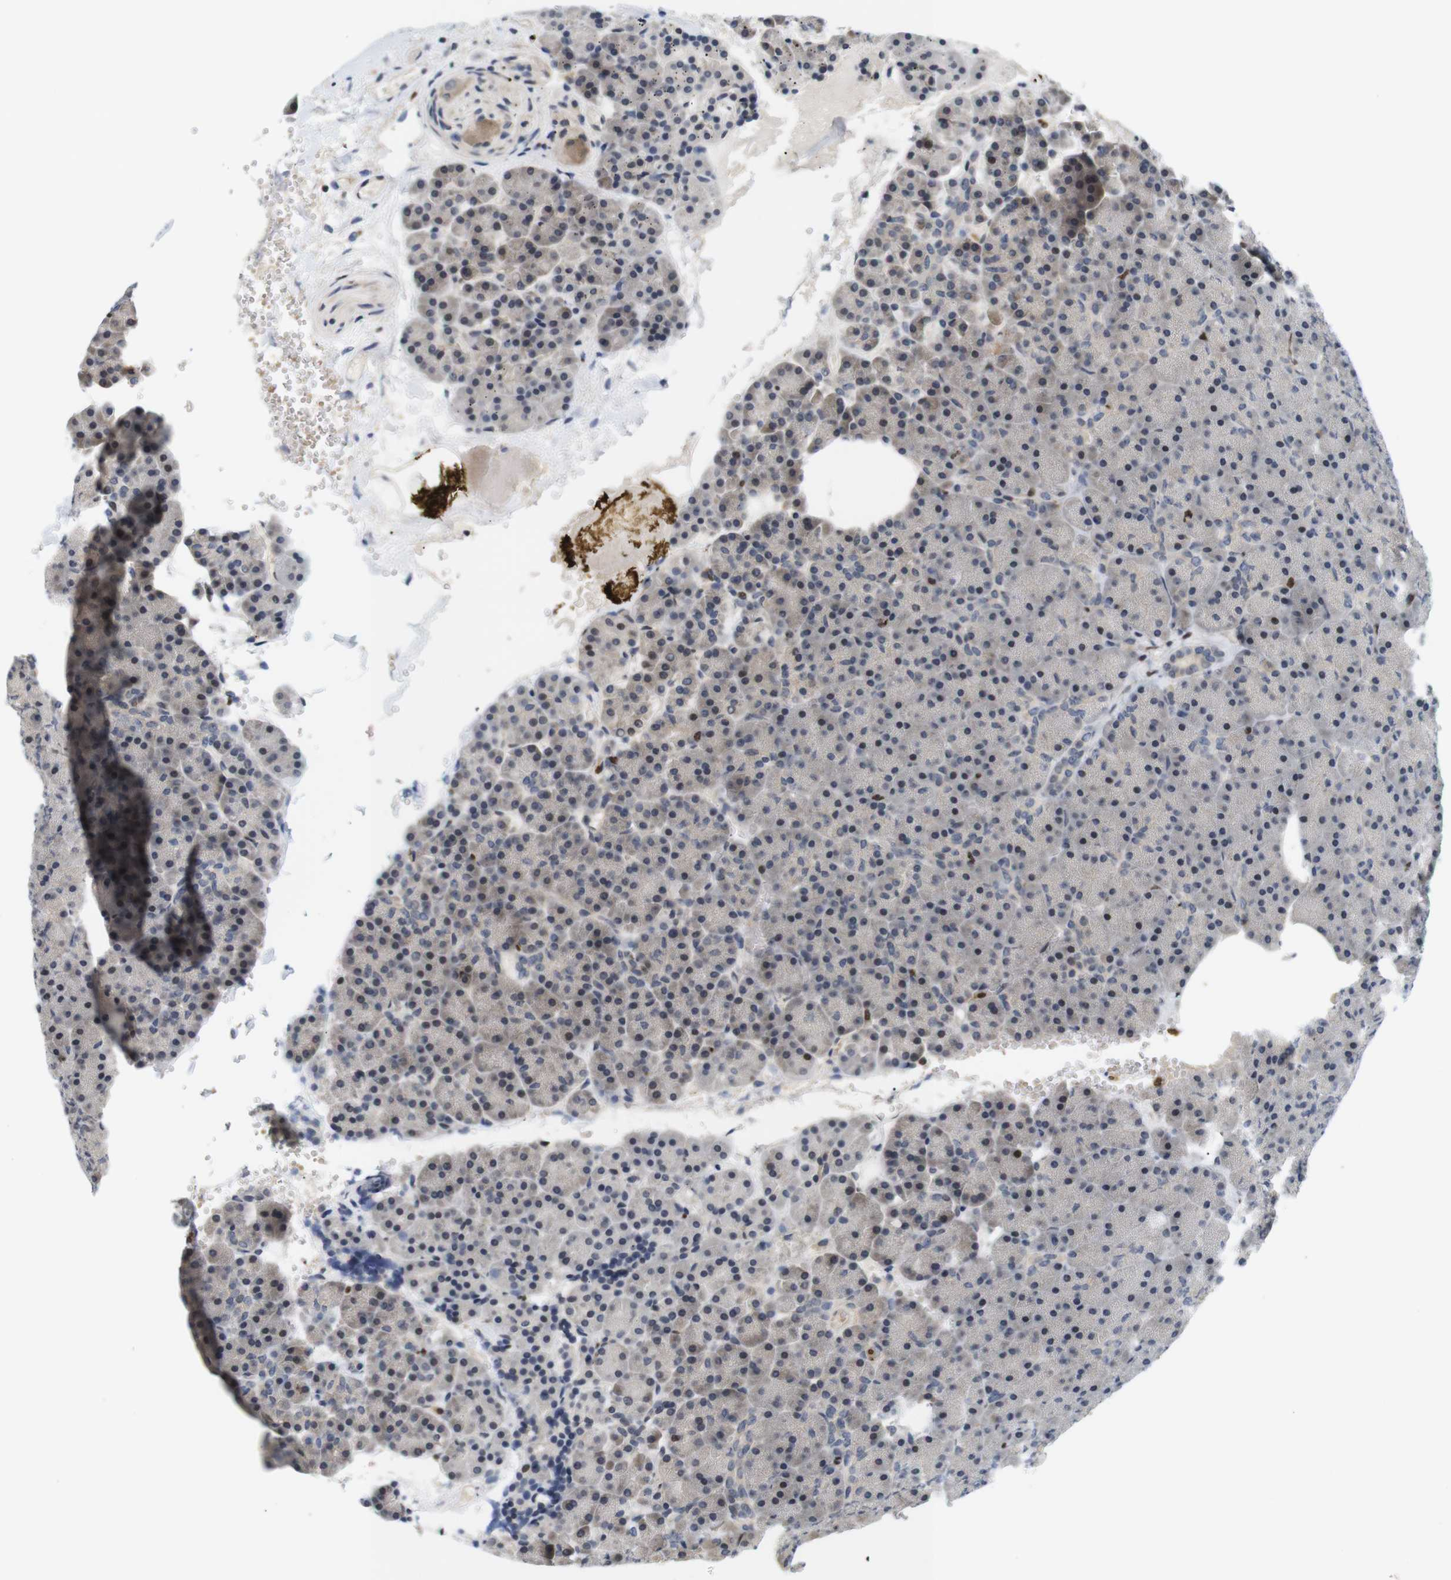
{"staining": {"intensity": "moderate", "quantity": "<25%", "location": "nuclear"}, "tissue": "pancreas", "cell_type": "Exocrine glandular cells", "image_type": "normal", "snomed": [{"axis": "morphology", "description": "Normal tissue, NOS"}, {"axis": "topography", "description": "Pancreas"}], "caption": "An immunohistochemistry image of unremarkable tissue is shown. Protein staining in brown shows moderate nuclear positivity in pancreas within exocrine glandular cells.", "gene": "MBD1", "patient": {"sex": "female", "age": 35}}